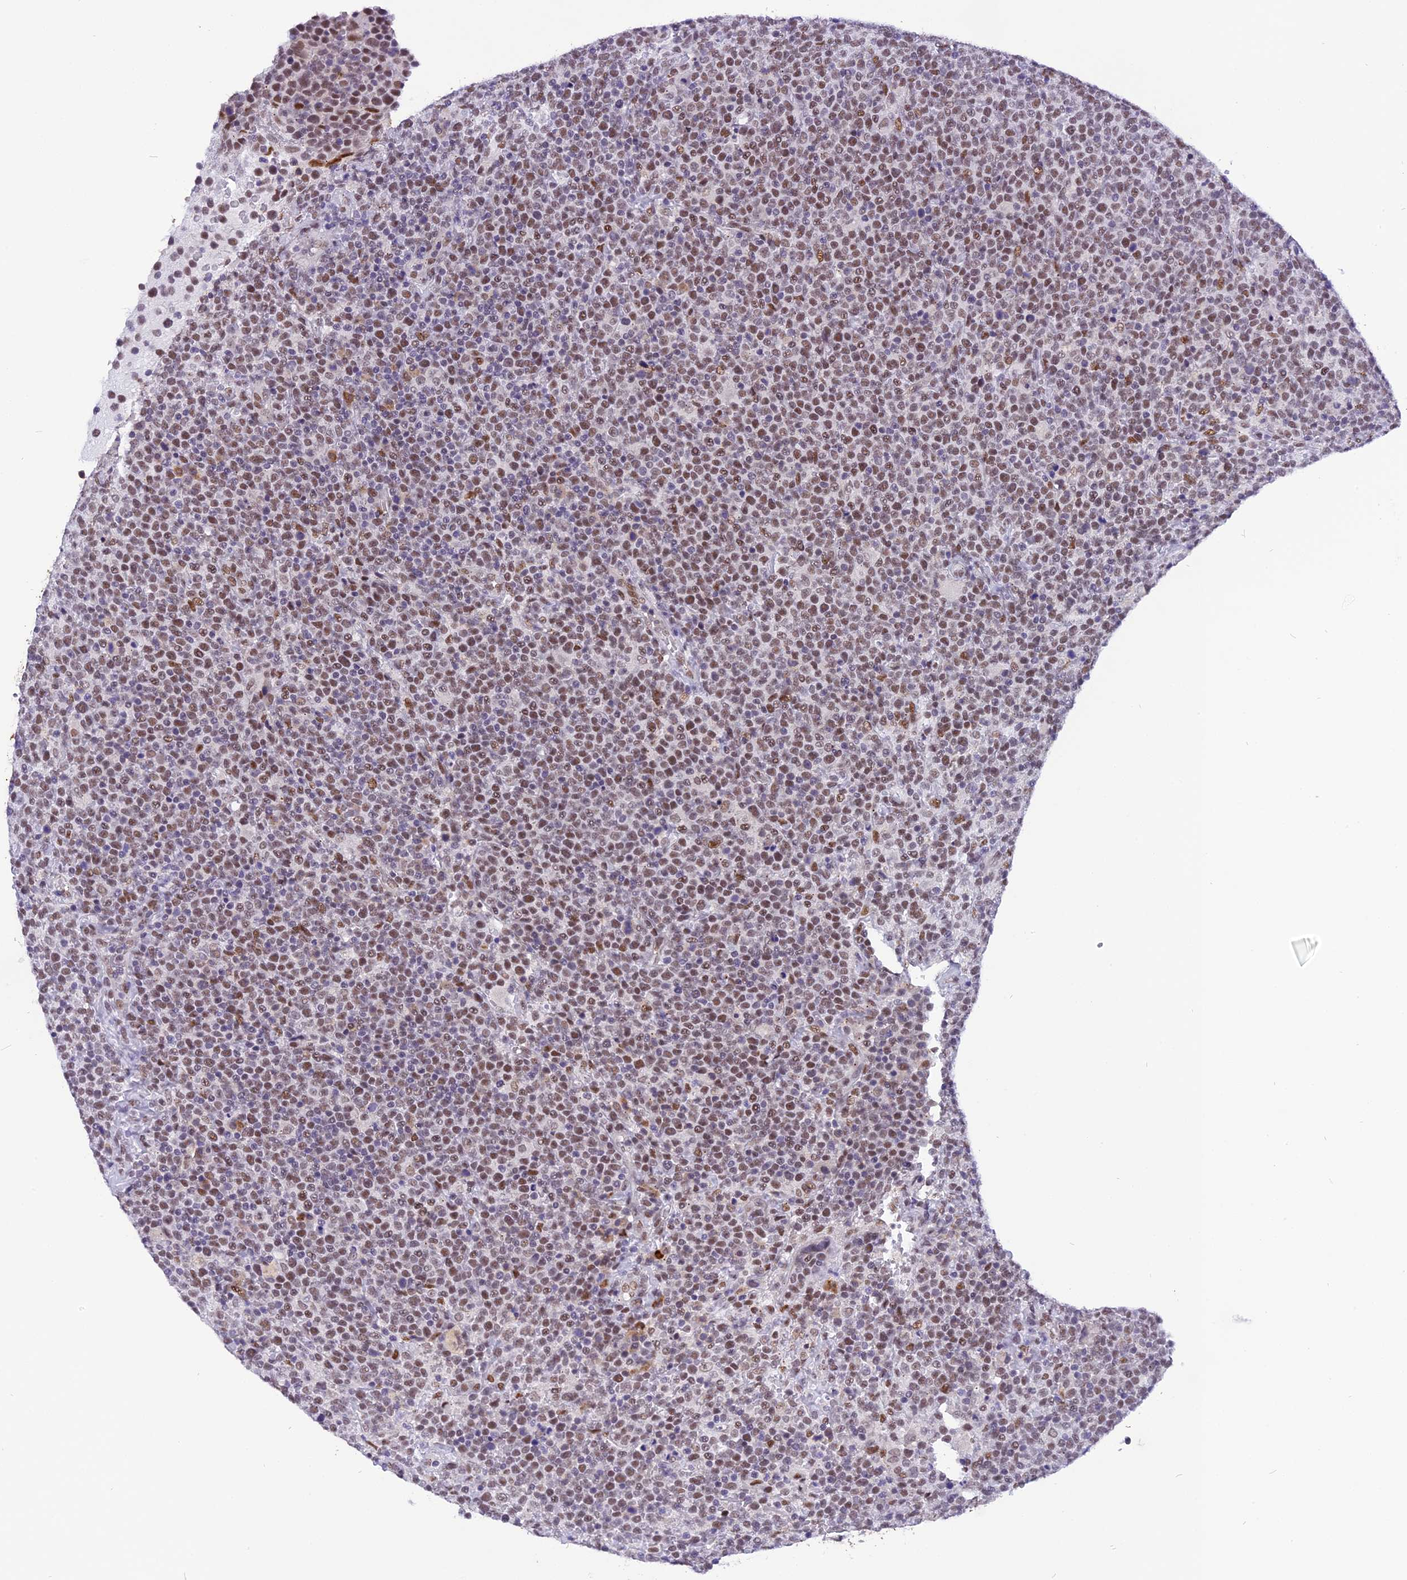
{"staining": {"intensity": "moderate", "quantity": "25%-75%", "location": "nuclear"}, "tissue": "lymphoma", "cell_type": "Tumor cells", "image_type": "cancer", "snomed": [{"axis": "morphology", "description": "Malignant lymphoma, non-Hodgkin's type, High grade"}, {"axis": "topography", "description": "Lymph node"}], "caption": "Moderate nuclear positivity for a protein is seen in approximately 25%-75% of tumor cells of high-grade malignant lymphoma, non-Hodgkin's type using IHC.", "gene": "IRF2BP1", "patient": {"sex": "male", "age": 61}}